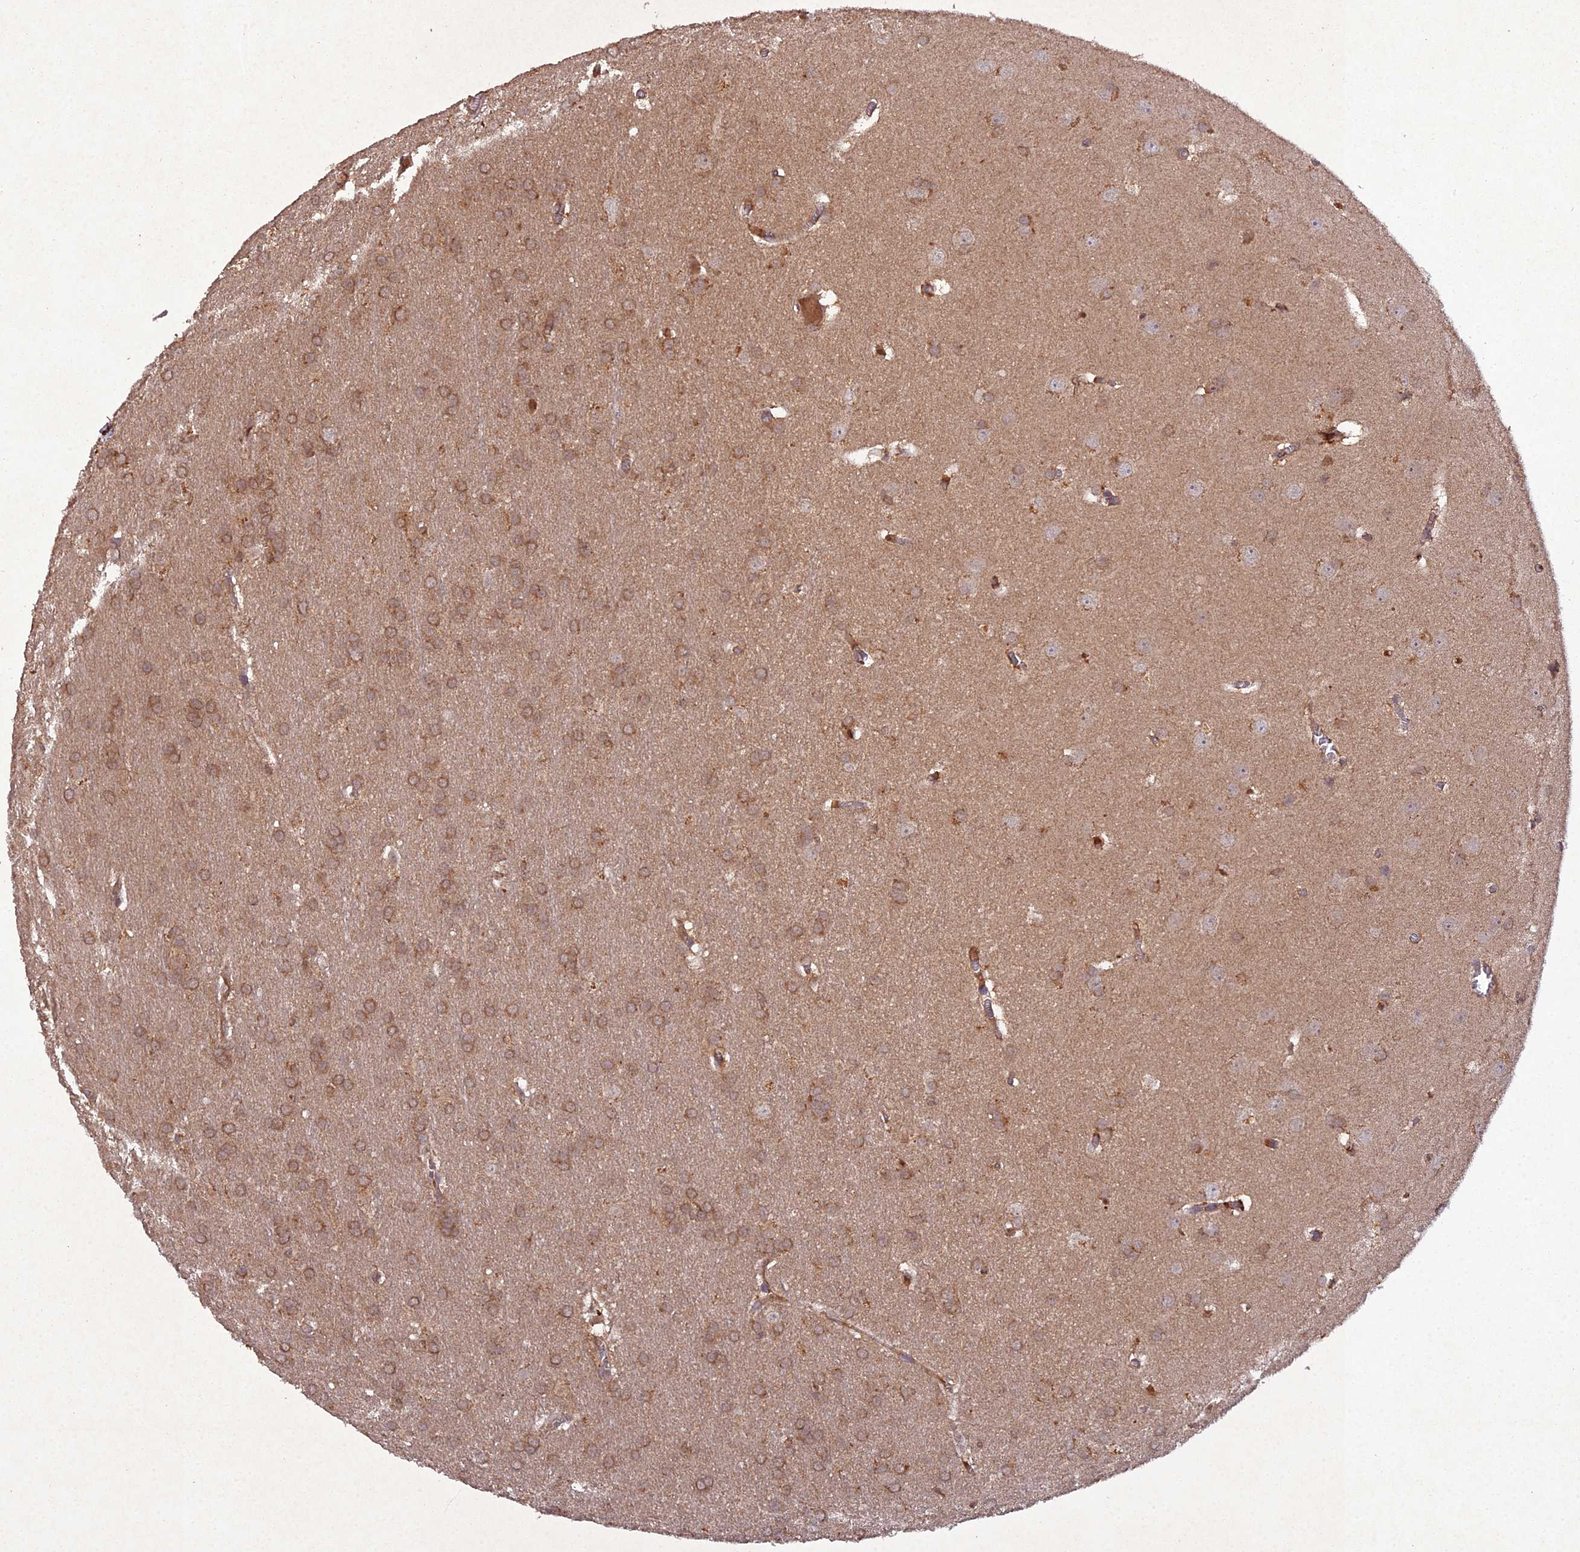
{"staining": {"intensity": "moderate", "quantity": ">75%", "location": "cytoplasmic/membranous"}, "tissue": "glioma", "cell_type": "Tumor cells", "image_type": "cancer", "snomed": [{"axis": "morphology", "description": "Glioma, malignant, Low grade"}, {"axis": "topography", "description": "Brain"}], "caption": "Protein expression analysis of human malignant glioma (low-grade) reveals moderate cytoplasmic/membranous expression in approximately >75% of tumor cells.", "gene": "TMEM258", "patient": {"sex": "female", "age": 32}}